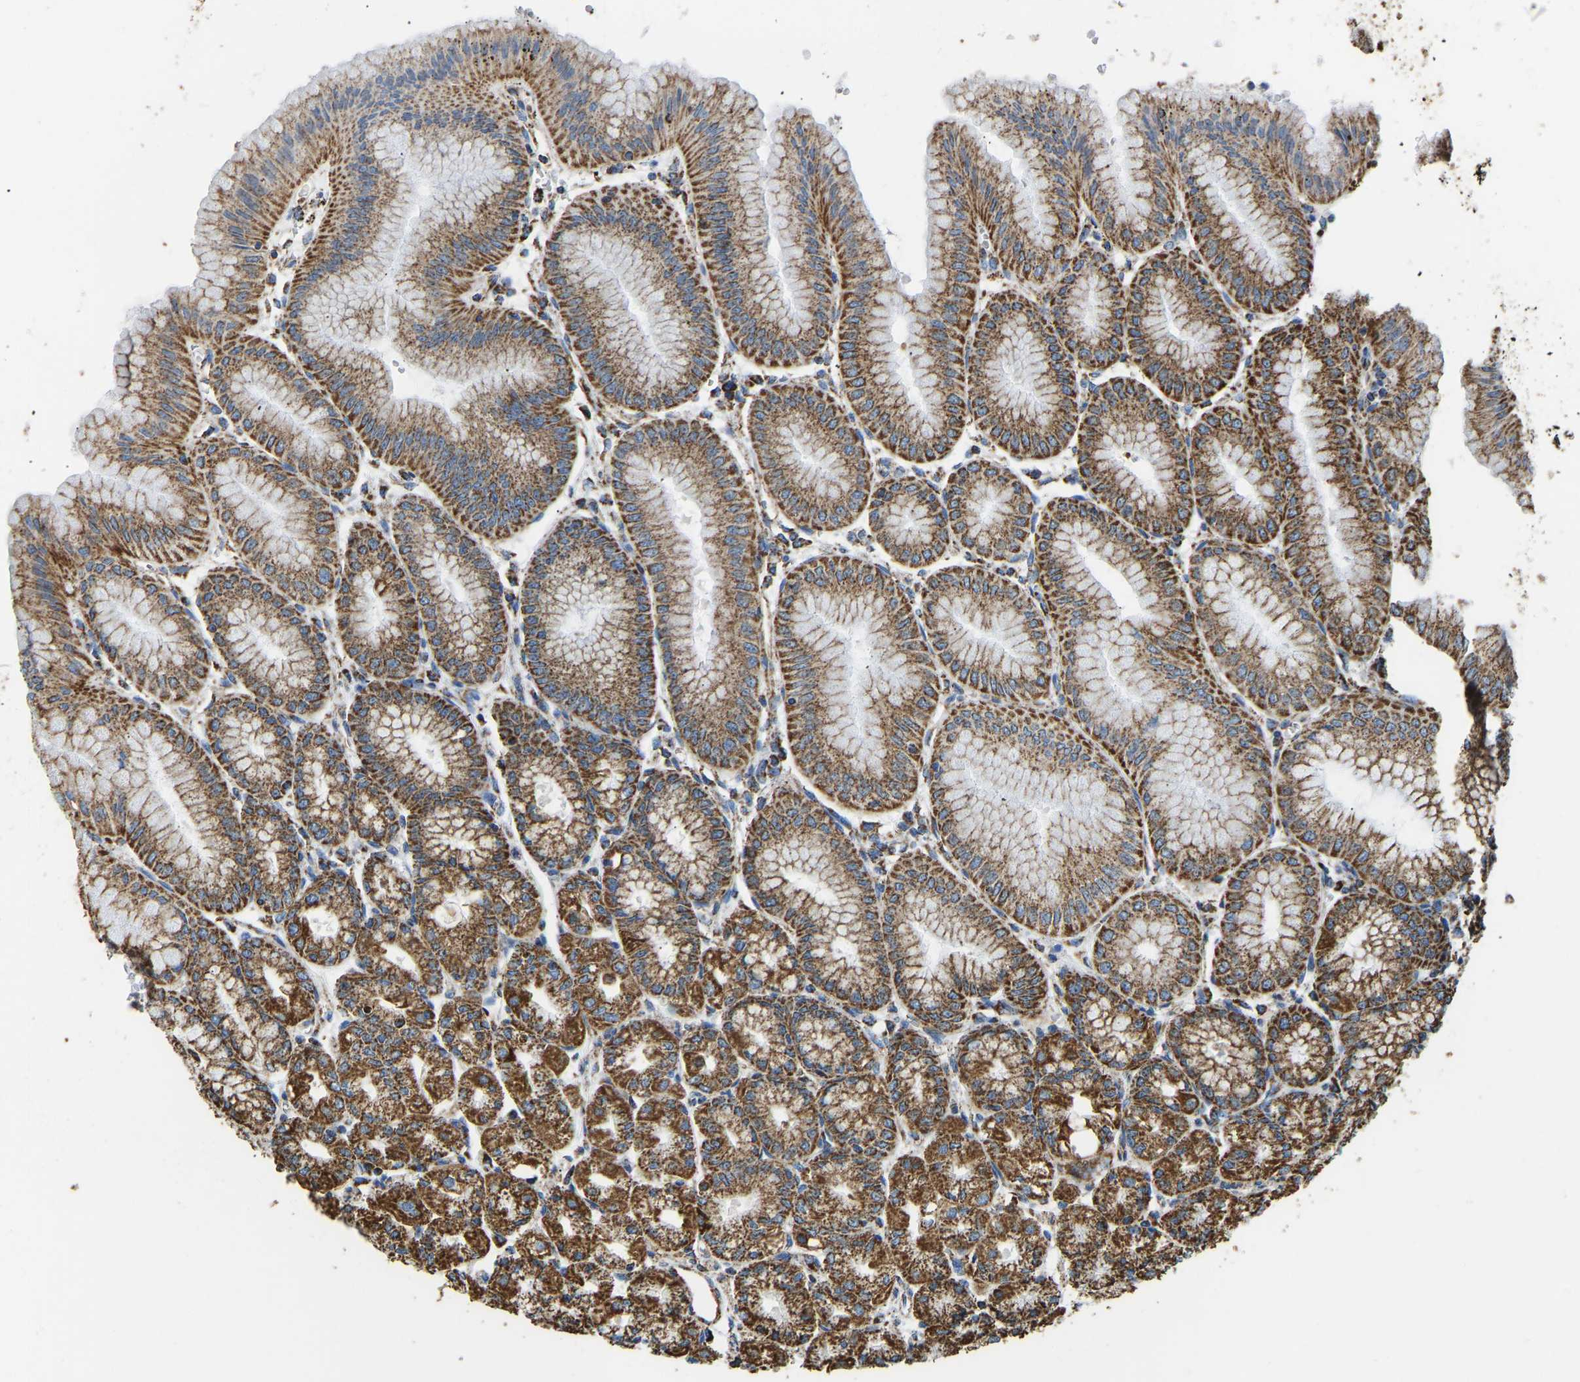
{"staining": {"intensity": "moderate", "quantity": ">75%", "location": "cytoplasmic/membranous"}, "tissue": "stomach", "cell_type": "Glandular cells", "image_type": "normal", "snomed": [{"axis": "morphology", "description": "Normal tissue, NOS"}, {"axis": "topography", "description": "Stomach, lower"}], "caption": "Glandular cells display moderate cytoplasmic/membranous positivity in approximately >75% of cells in benign stomach. The protein of interest is shown in brown color, while the nuclei are stained blue.", "gene": "IRX6", "patient": {"sex": "male", "age": 71}}